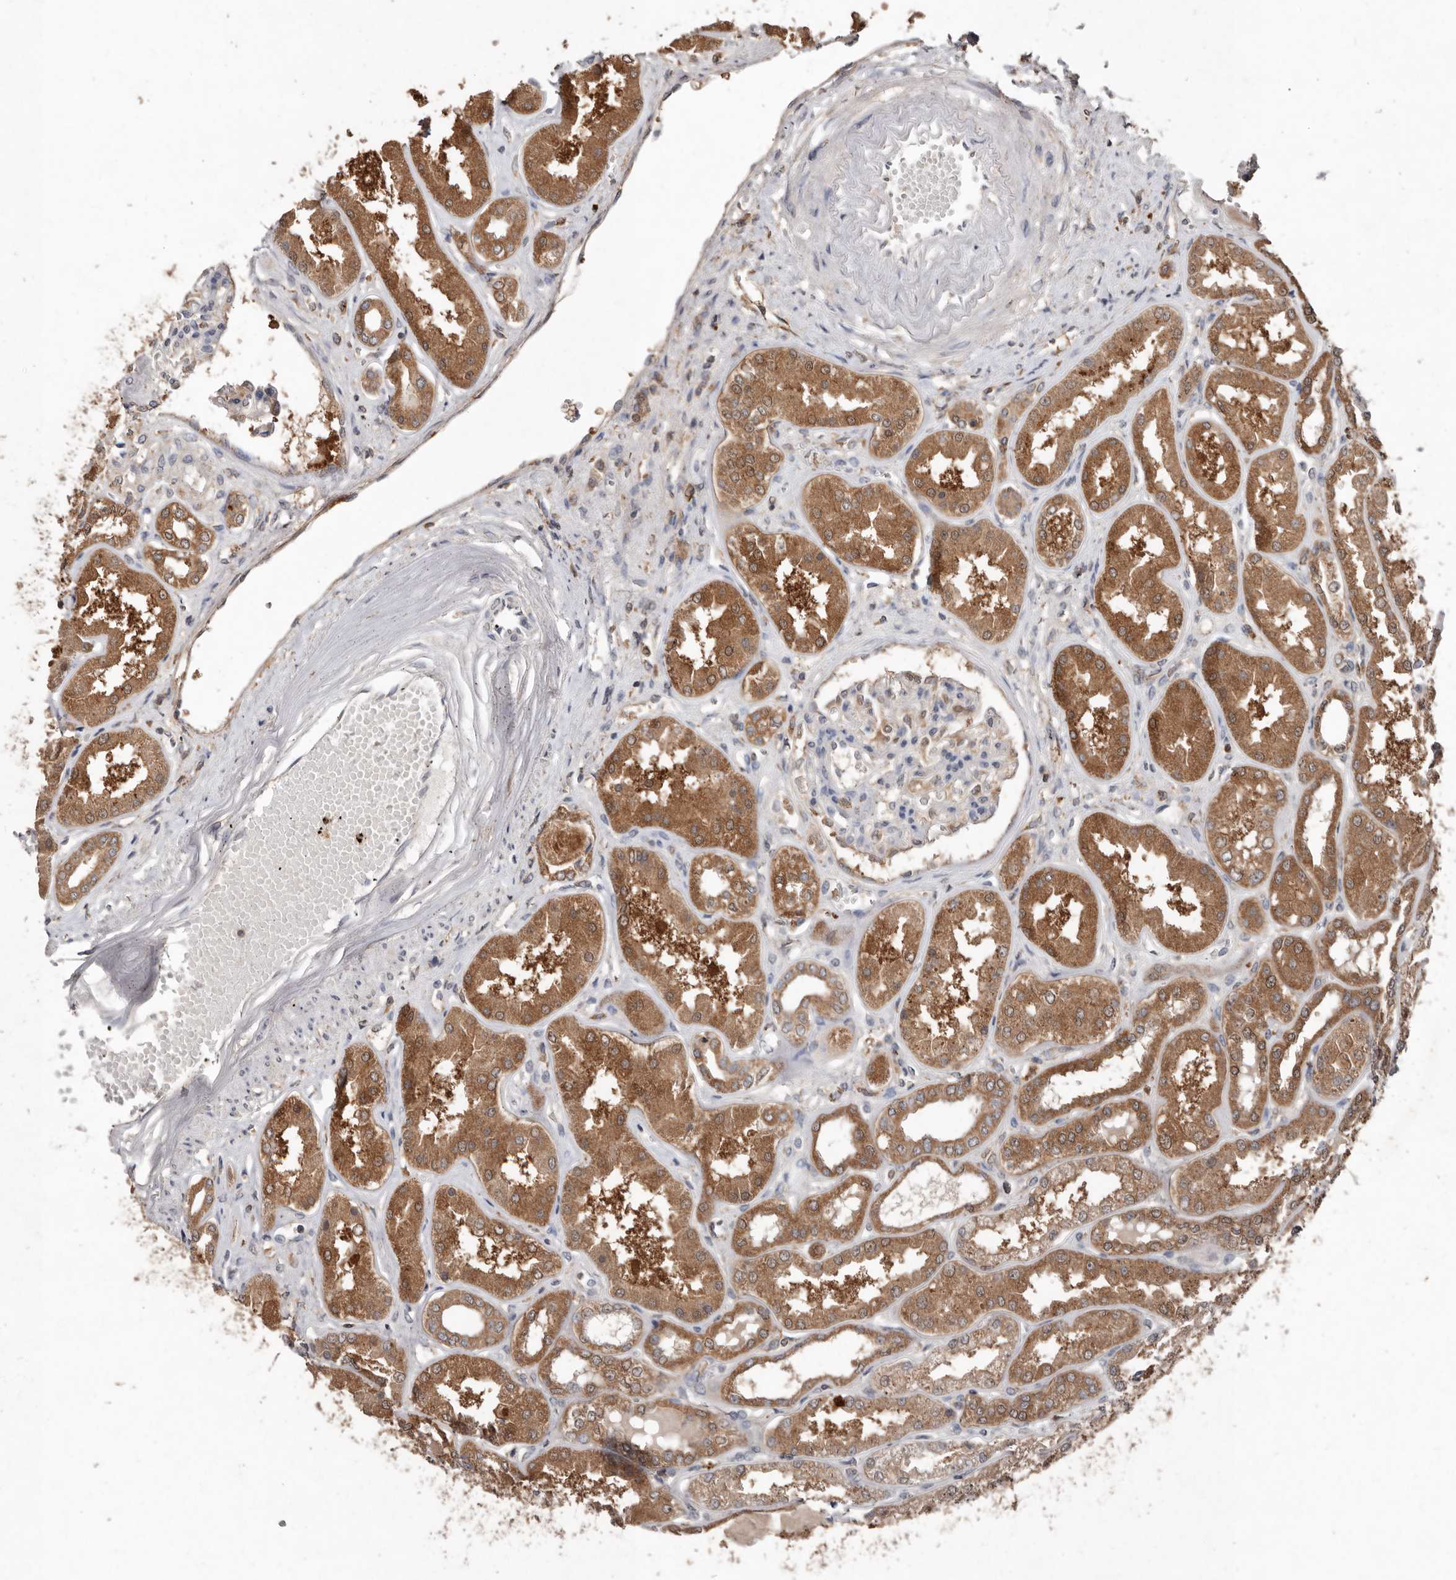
{"staining": {"intensity": "negative", "quantity": "none", "location": "none"}, "tissue": "kidney", "cell_type": "Cells in glomeruli", "image_type": "normal", "snomed": [{"axis": "morphology", "description": "Normal tissue, NOS"}, {"axis": "topography", "description": "Kidney"}], "caption": "Immunohistochemistry histopathology image of normal kidney: kidney stained with DAB (3,3'-diaminobenzidine) shows no significant protein positivity in cells in glomeruli. (IHC, brightfield microscopy, high magnification).", "gene": "EDEM1", "patient": {"sex": "female", "age": 56}}